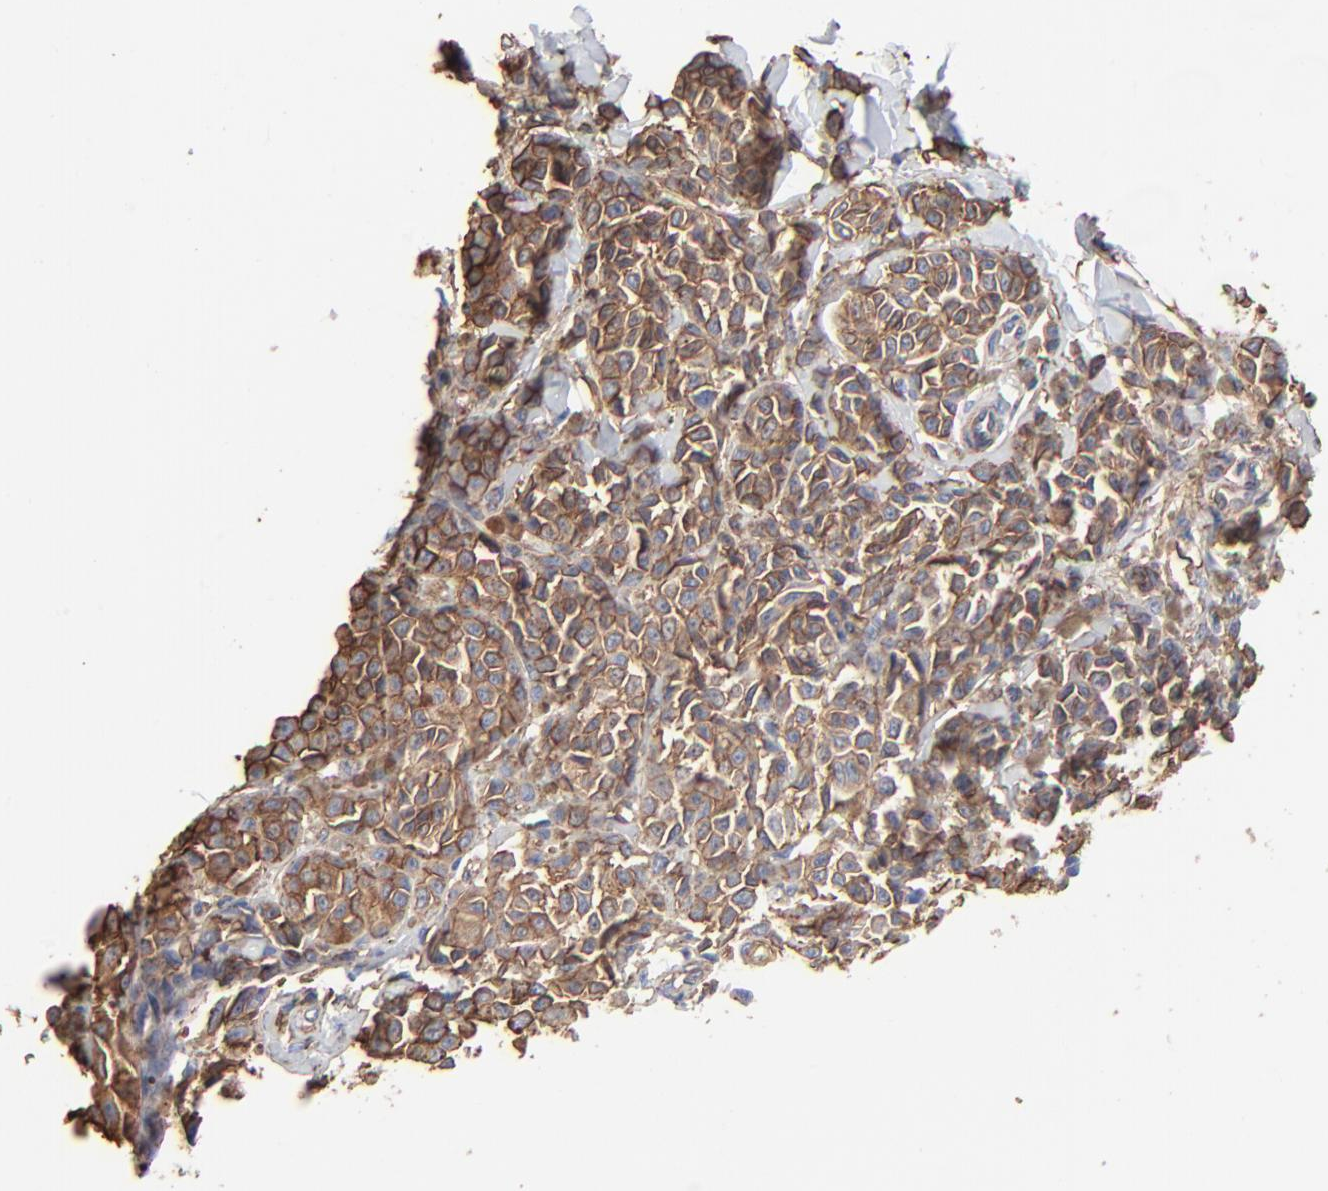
{"staining": {"intensity": "strong", "quantity": ">75%", "location": "cytoplasmic/membranous"}, "tissue": "melanoma", "cell_type": "Tumor cells", "image_type": "cancer", "snomed": [{"axis": "morphology", "description": "Malignant melanoma, NOS"}, {"axis": "topography", "description": "Skin"}], "caption": "IHC of human melanoma displays high levels of strong cytoplasmic/membranous expression in about >75% of tumor cells. (Stains: DAB (3,3'-diaminobenzidine) in brown, nuclei in blue, Microscopy: brightfield microscopy at high magnification).", "gene": "CAV1", "patient": {"sex": "female", "age": 38}}